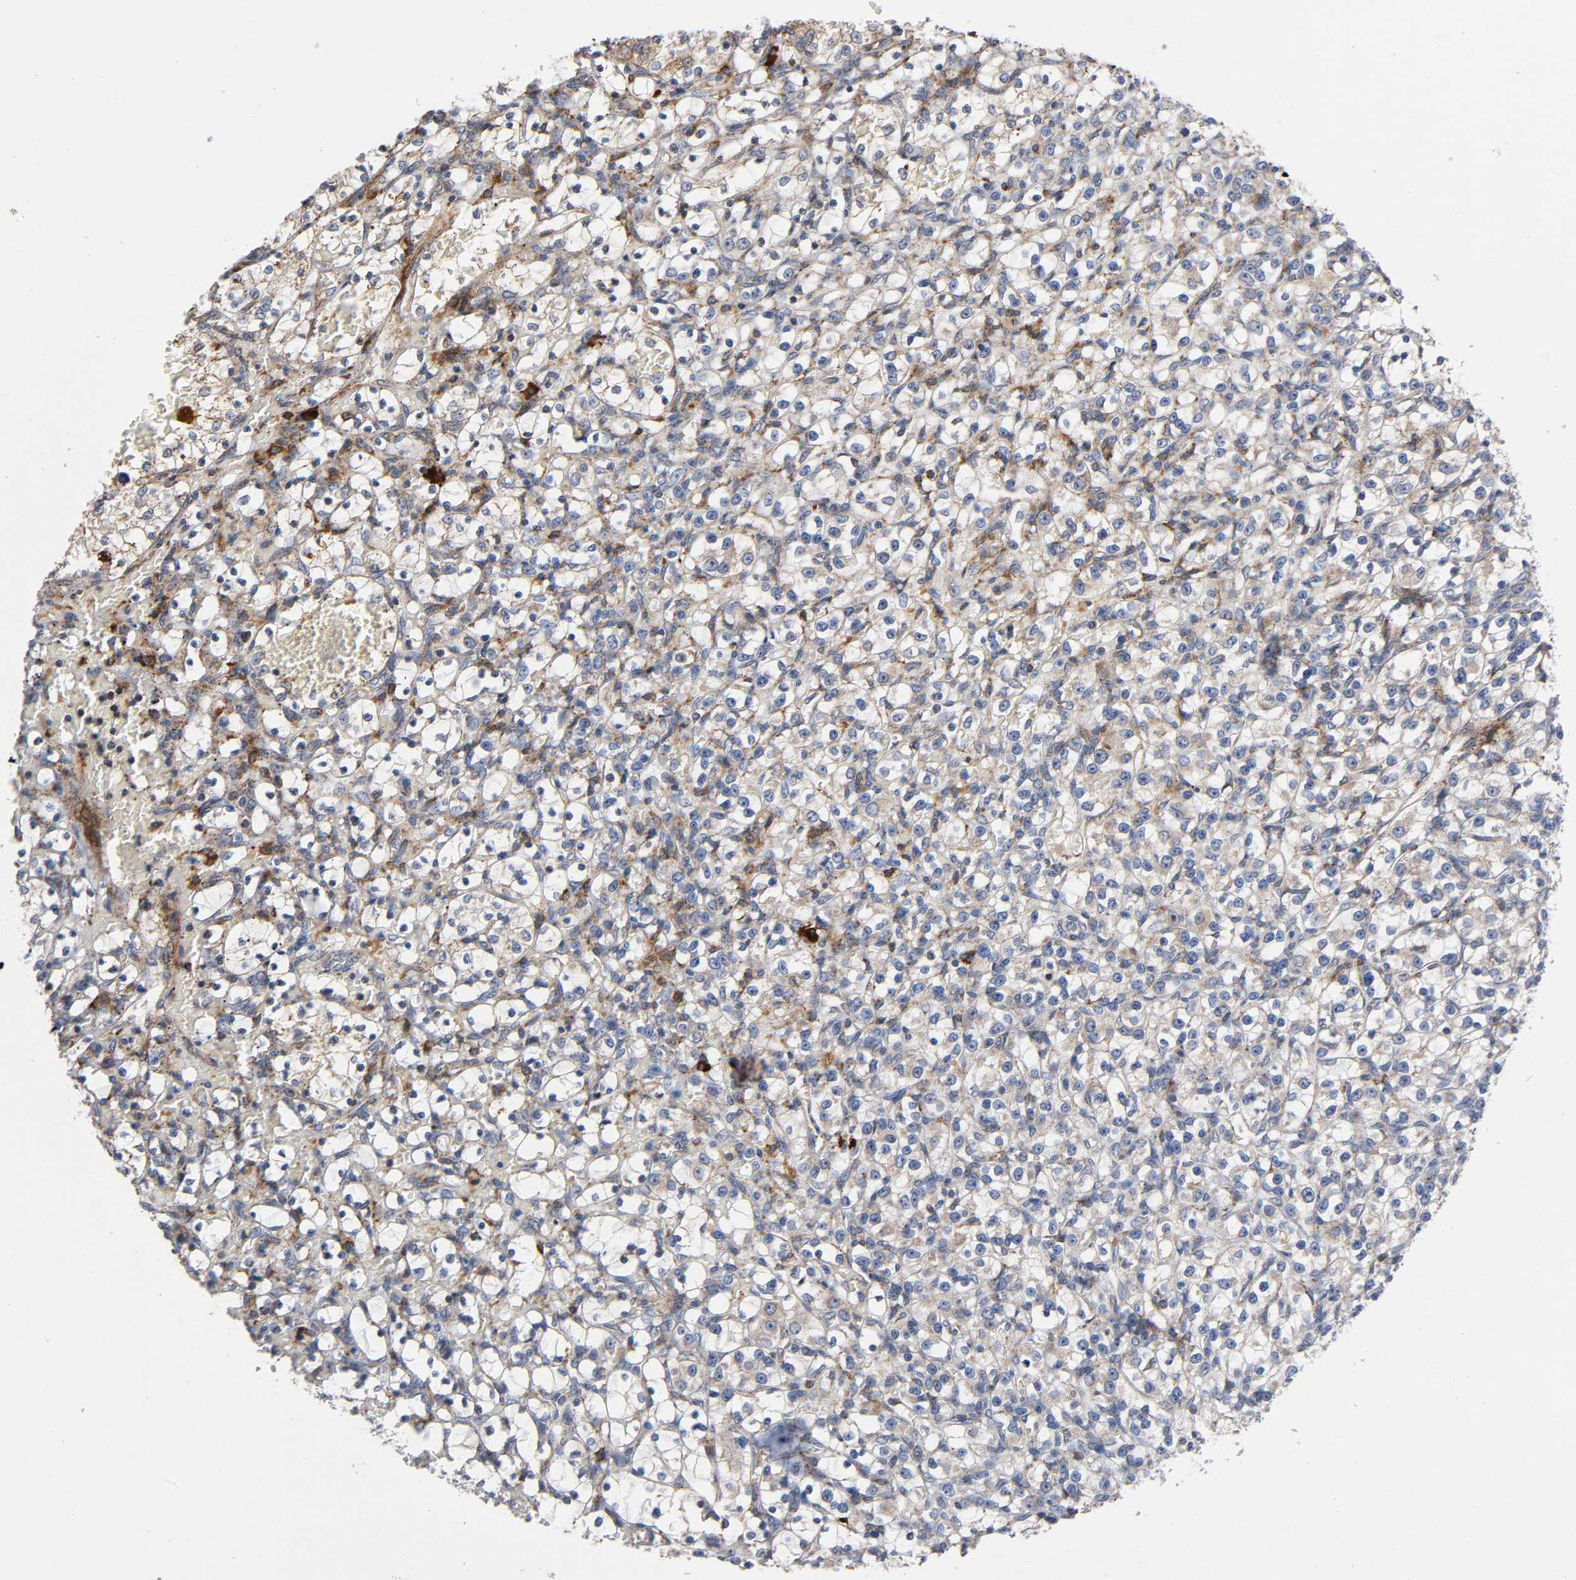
{"staining": {"intensity": "weak", "quantity": "25%-75%", "location": "cytoplasmic/membranous"}, "tissue": "renal cancer", "cell_type": "Tumor cells", "image_type": "cancer", "snomed": [{"axis": "morphology", "description": "Adenocarcinoma, NOS"}, {"axis": "topography", "description": "Kidney"}], "caption": "Protein analysis of renal cancer tissue shows weak cytoplasmic/membranous expression in about 25%-75% of tumor cells.", "gene": "MAP3K1", "patient": {"sex": "female", "age": 69}}